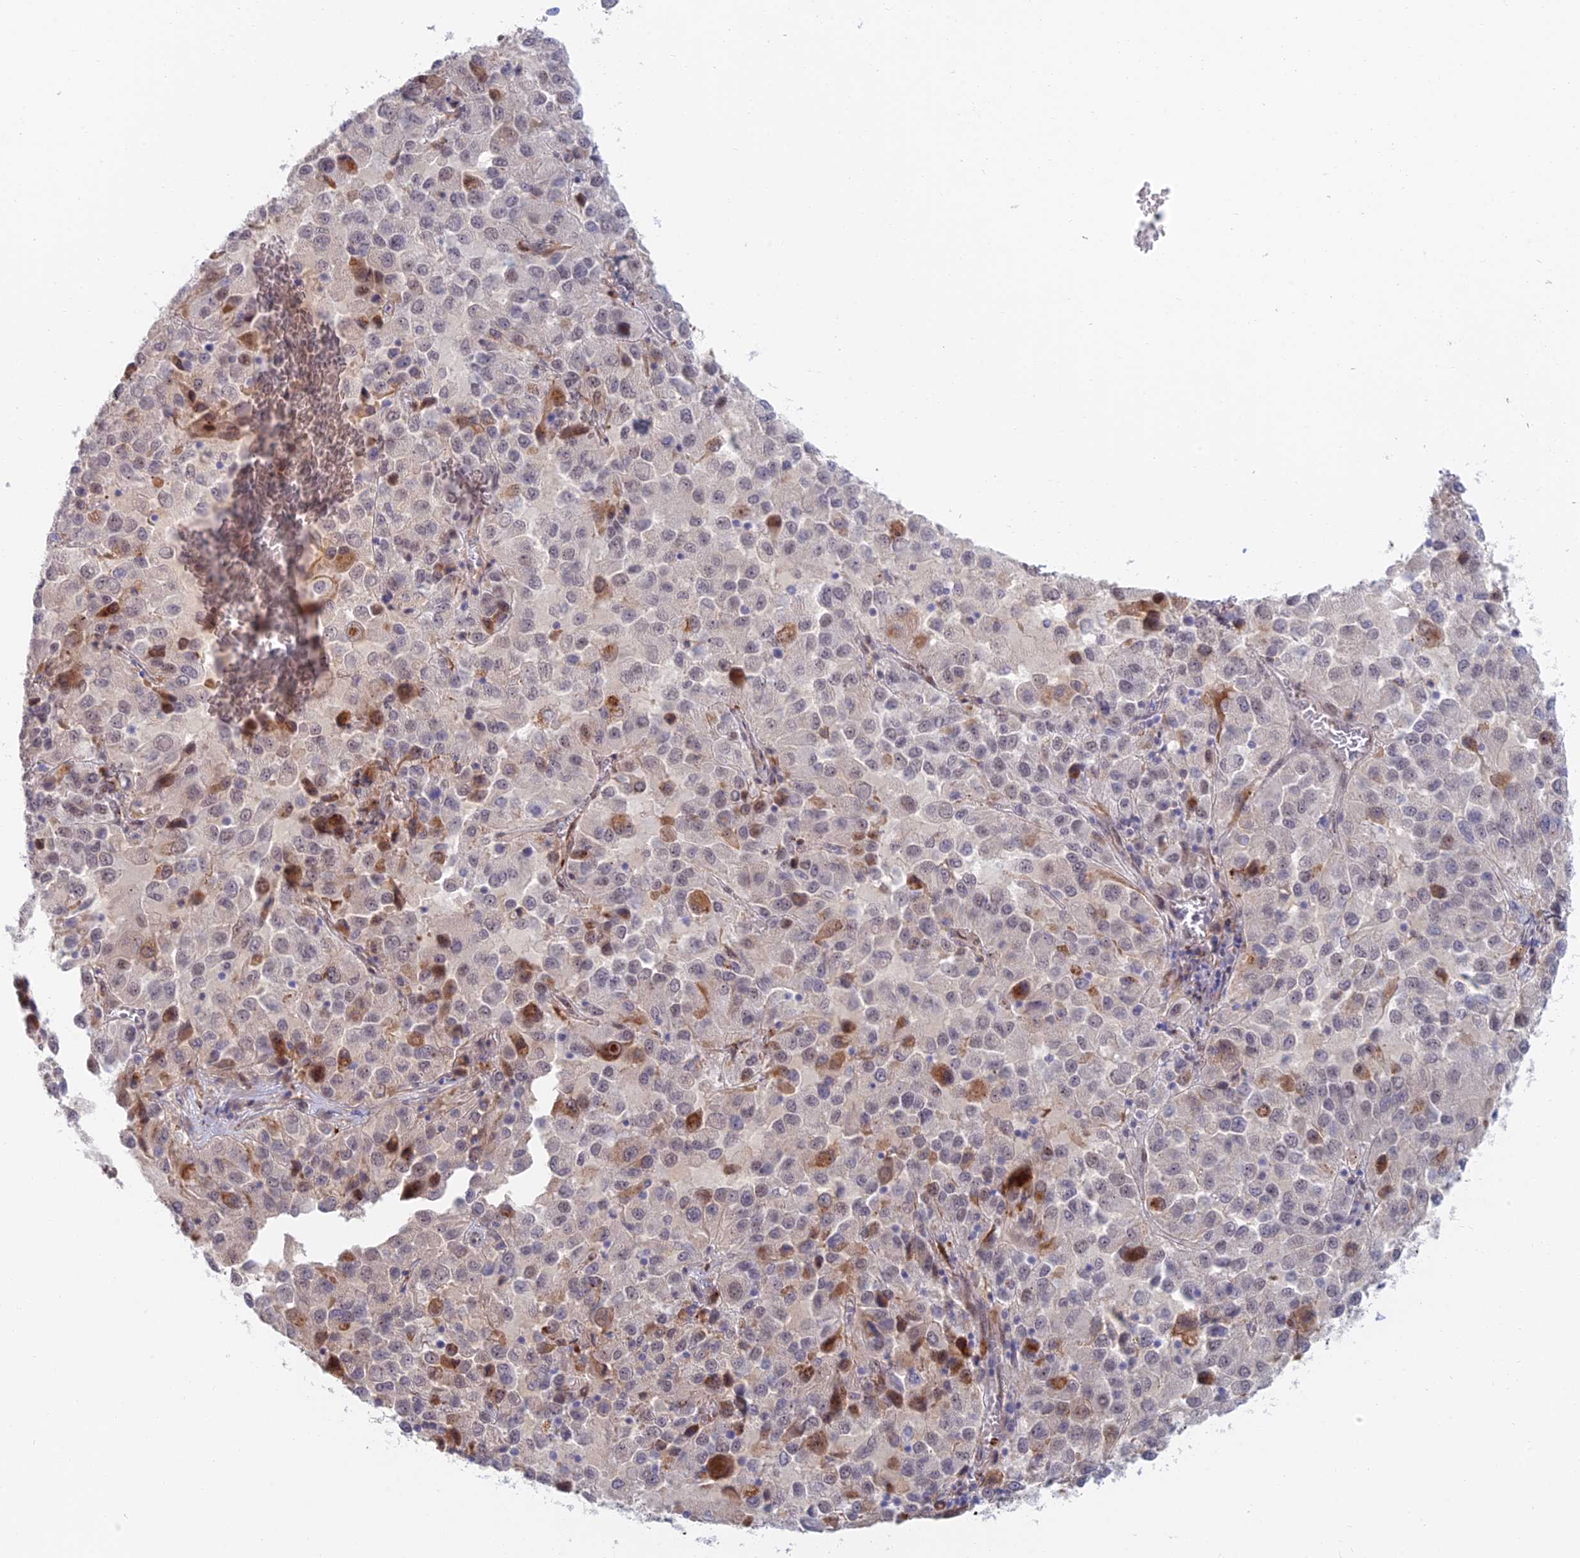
{"staining": {"intensity": "weak", "quantity": "<25%", "location": "nuclear"}, "tissue": "melanoma", "cell_type": "Tumor cells", "image_type": "cancer", "snomed": [{"axis": "morphology", "description": "Malignant melanoma, Metastatic site"}, {"axis": "topography", "description": "Lung"}], "caption": "This is a image of immunohistochemistry (IHC) staining of malignant melanoma (metastatic site), which shows no staining in tumor cells. Nuclei are stained in blue.", "gene": "ZUP1", "patient": {"sex": "male", "age": 64}}